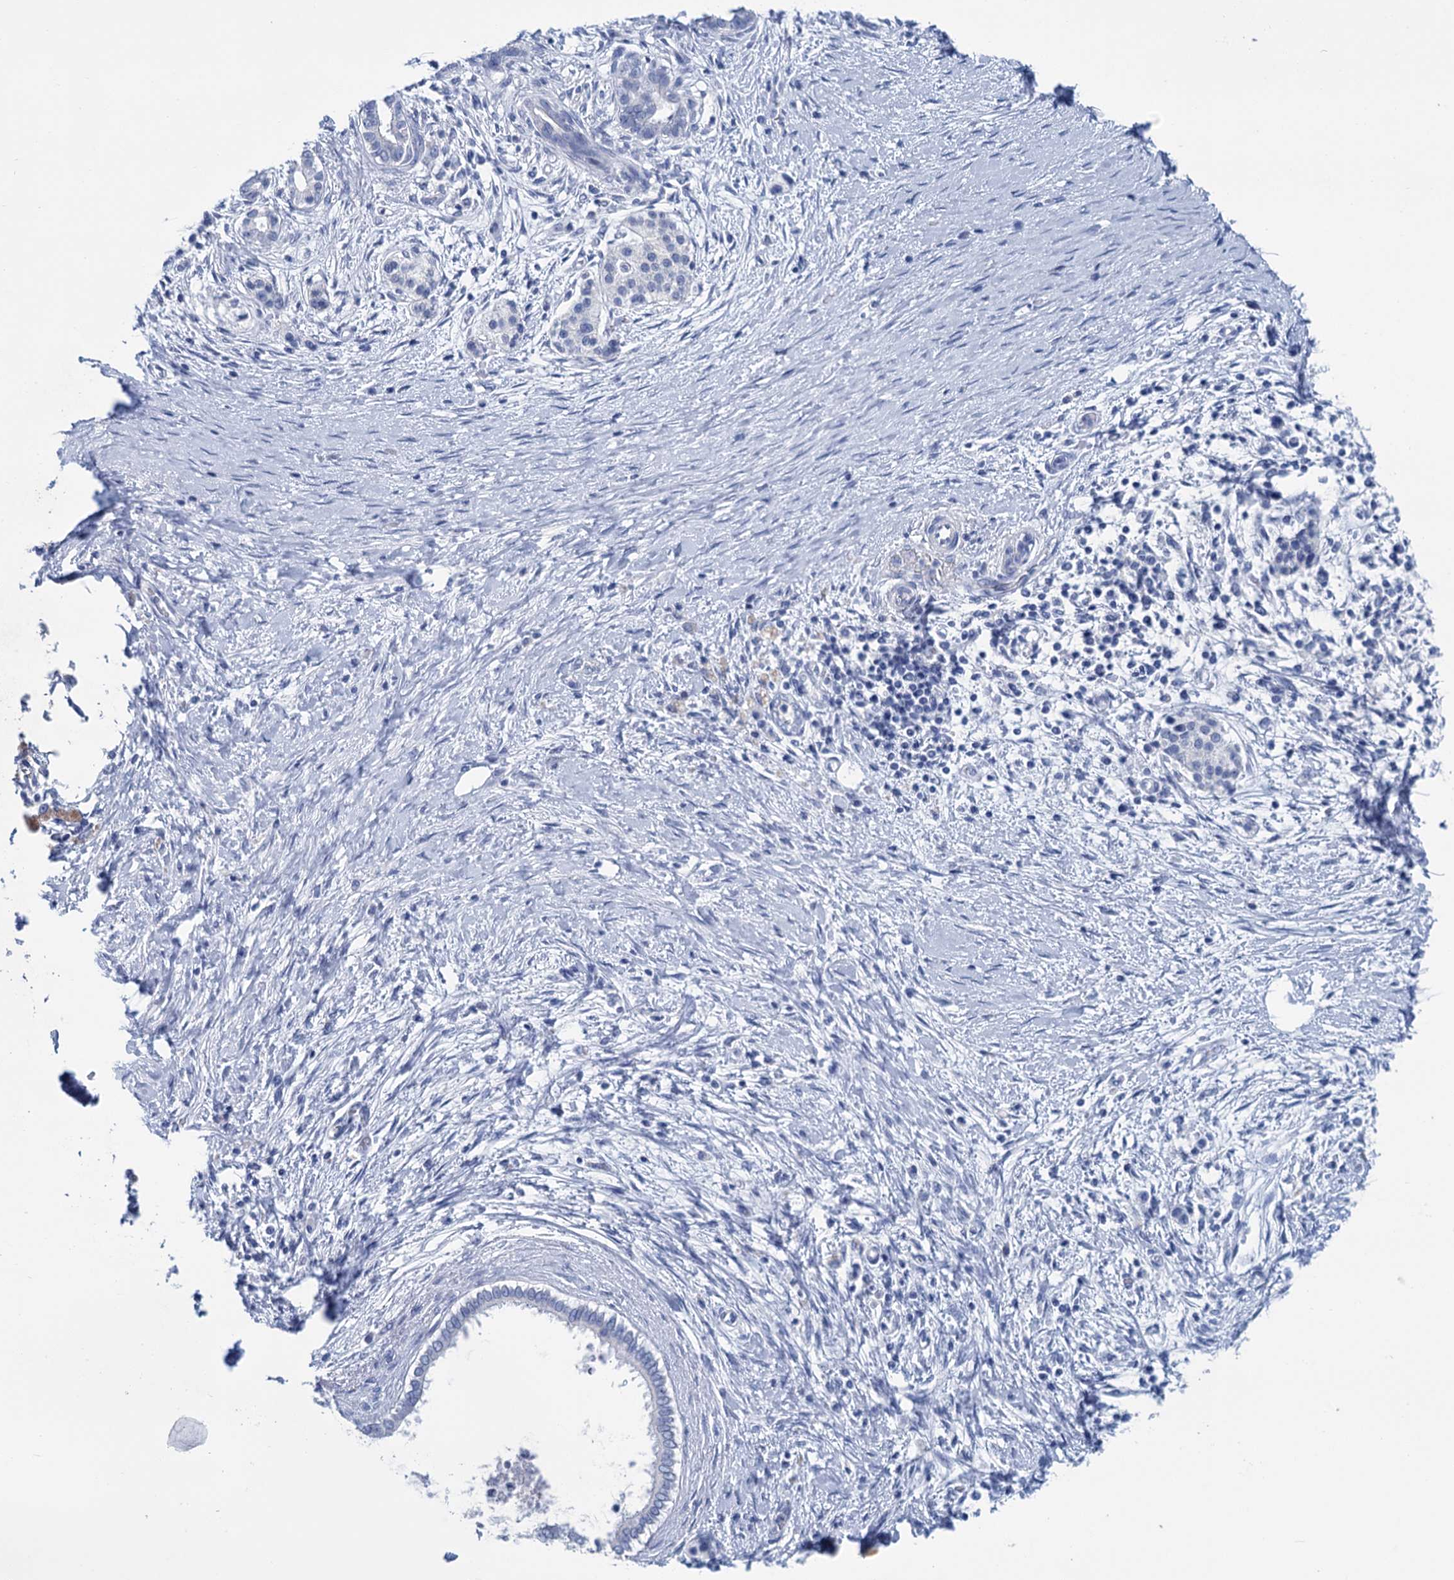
{"staining": {"intensity": "negative", "quantity": "none", "location": "none"}, "tissue": "pancreatic cancer", "cell_type": "Tumor cells", "image_type": "cancer", "snomed": [{"axis": "morphology", "description": "Adenocarcinoma, NOS"}, {"axis": "topography", "description": "Pancreas"}], "caption": "The photomicrograph shows no staining of tumor cells in pancreatic cancer.", "gene": "MYOZ3", "patient": {"sex": "male", "age": 58}}